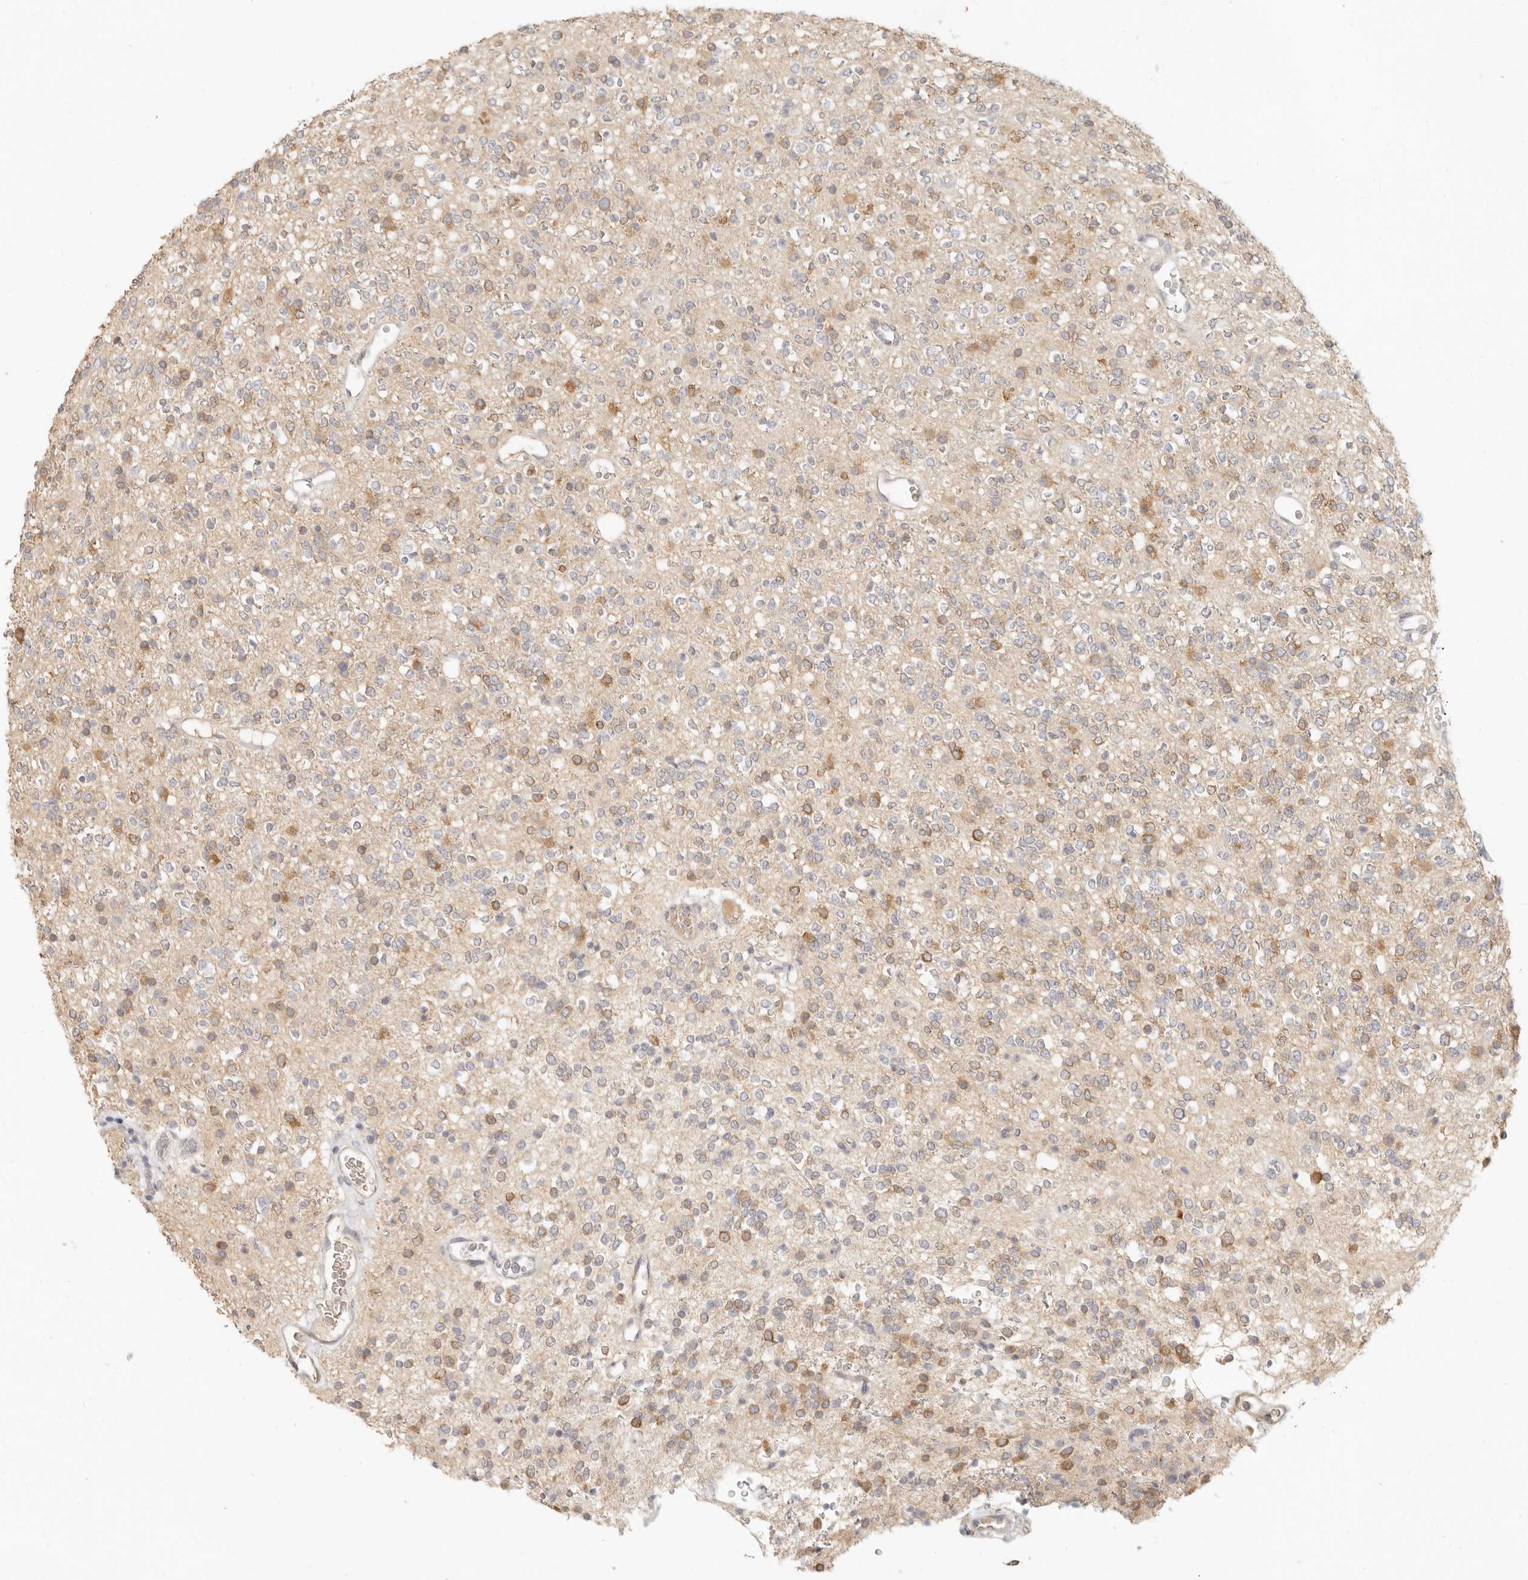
{"staining": {"intensity": "moderate", "quantity": "25%-75%", "location": "cytoplasmic/membranous"}, "tissue": "glioma", "cell_type": "Tumor cells", "image_type": "cancer", "snomed": [{"axis": "morphology", "description": "Glioma, malignant, High grade"}, {"axis": "topography", "description": "Brain"}], "caption": "Tumor cells show medium levels of moderate cytoplasmic/membranous expression in approximately 25%-75% of cells in human high-grade glioma (malignant). The staining is performed using DAB brown chromogen to label protein expression. The nuclei are counter-stained blue using hematoxylin.", "gene": "PABPC4", "patient": {"sex": "male", "age": 34}}